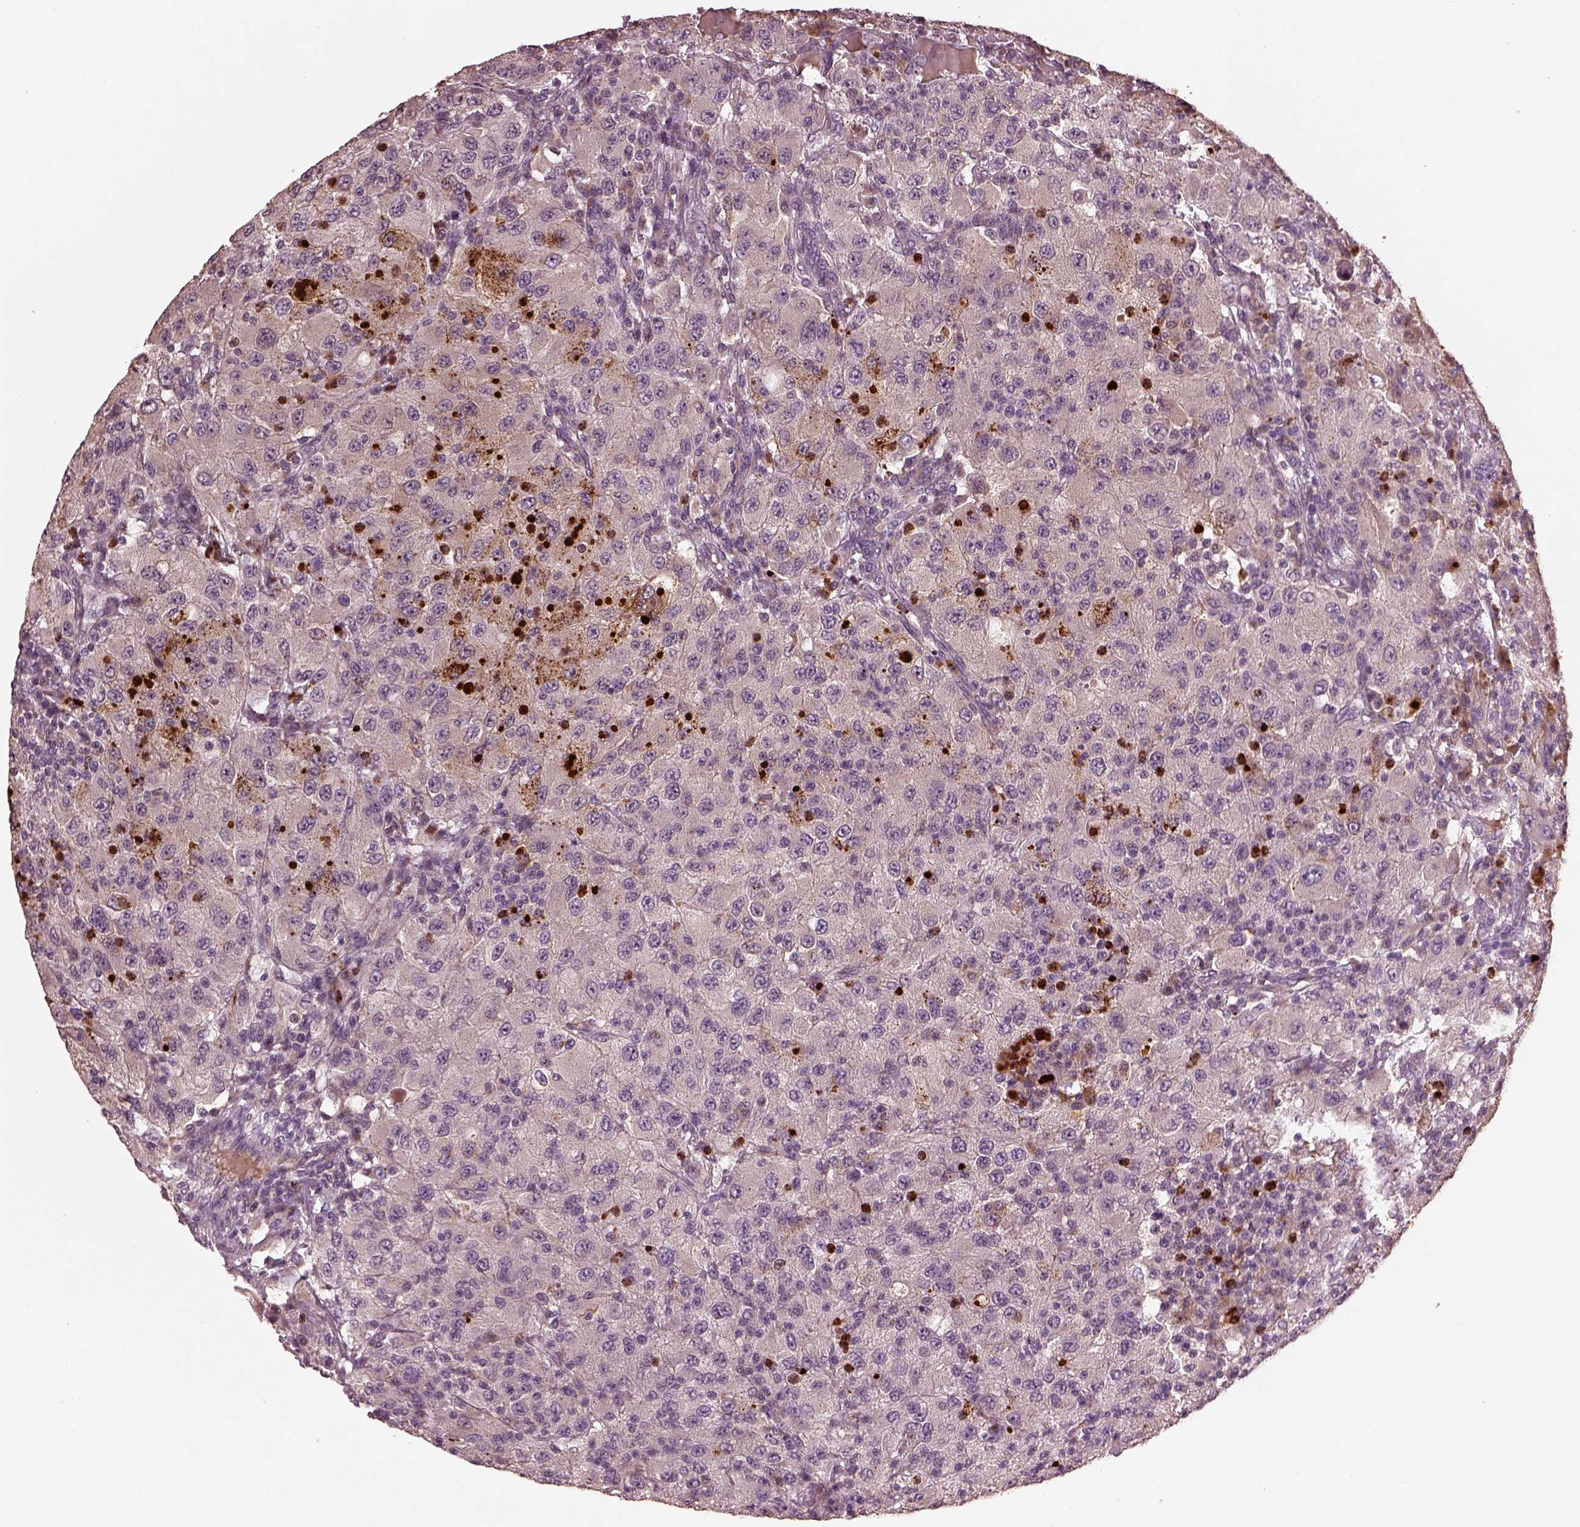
{"staining": {"intensity": "negative", "quantity": "none", "location": "none"}, "tissue": "renal cancer", "cell_type": "Tumor cells", "image_type": "cancer", "snomed": [{"axis": "morphology", "description": "Adenocarcinoma, NOS"}, {"axis": "topography", "description": "Kidney"}], "caption": "A histopathology image of human renal adenocarcinoma is negative for staining in tumor cells.", "gene": "RUFY3", "patient": {"sex": "female", "age": 67}}